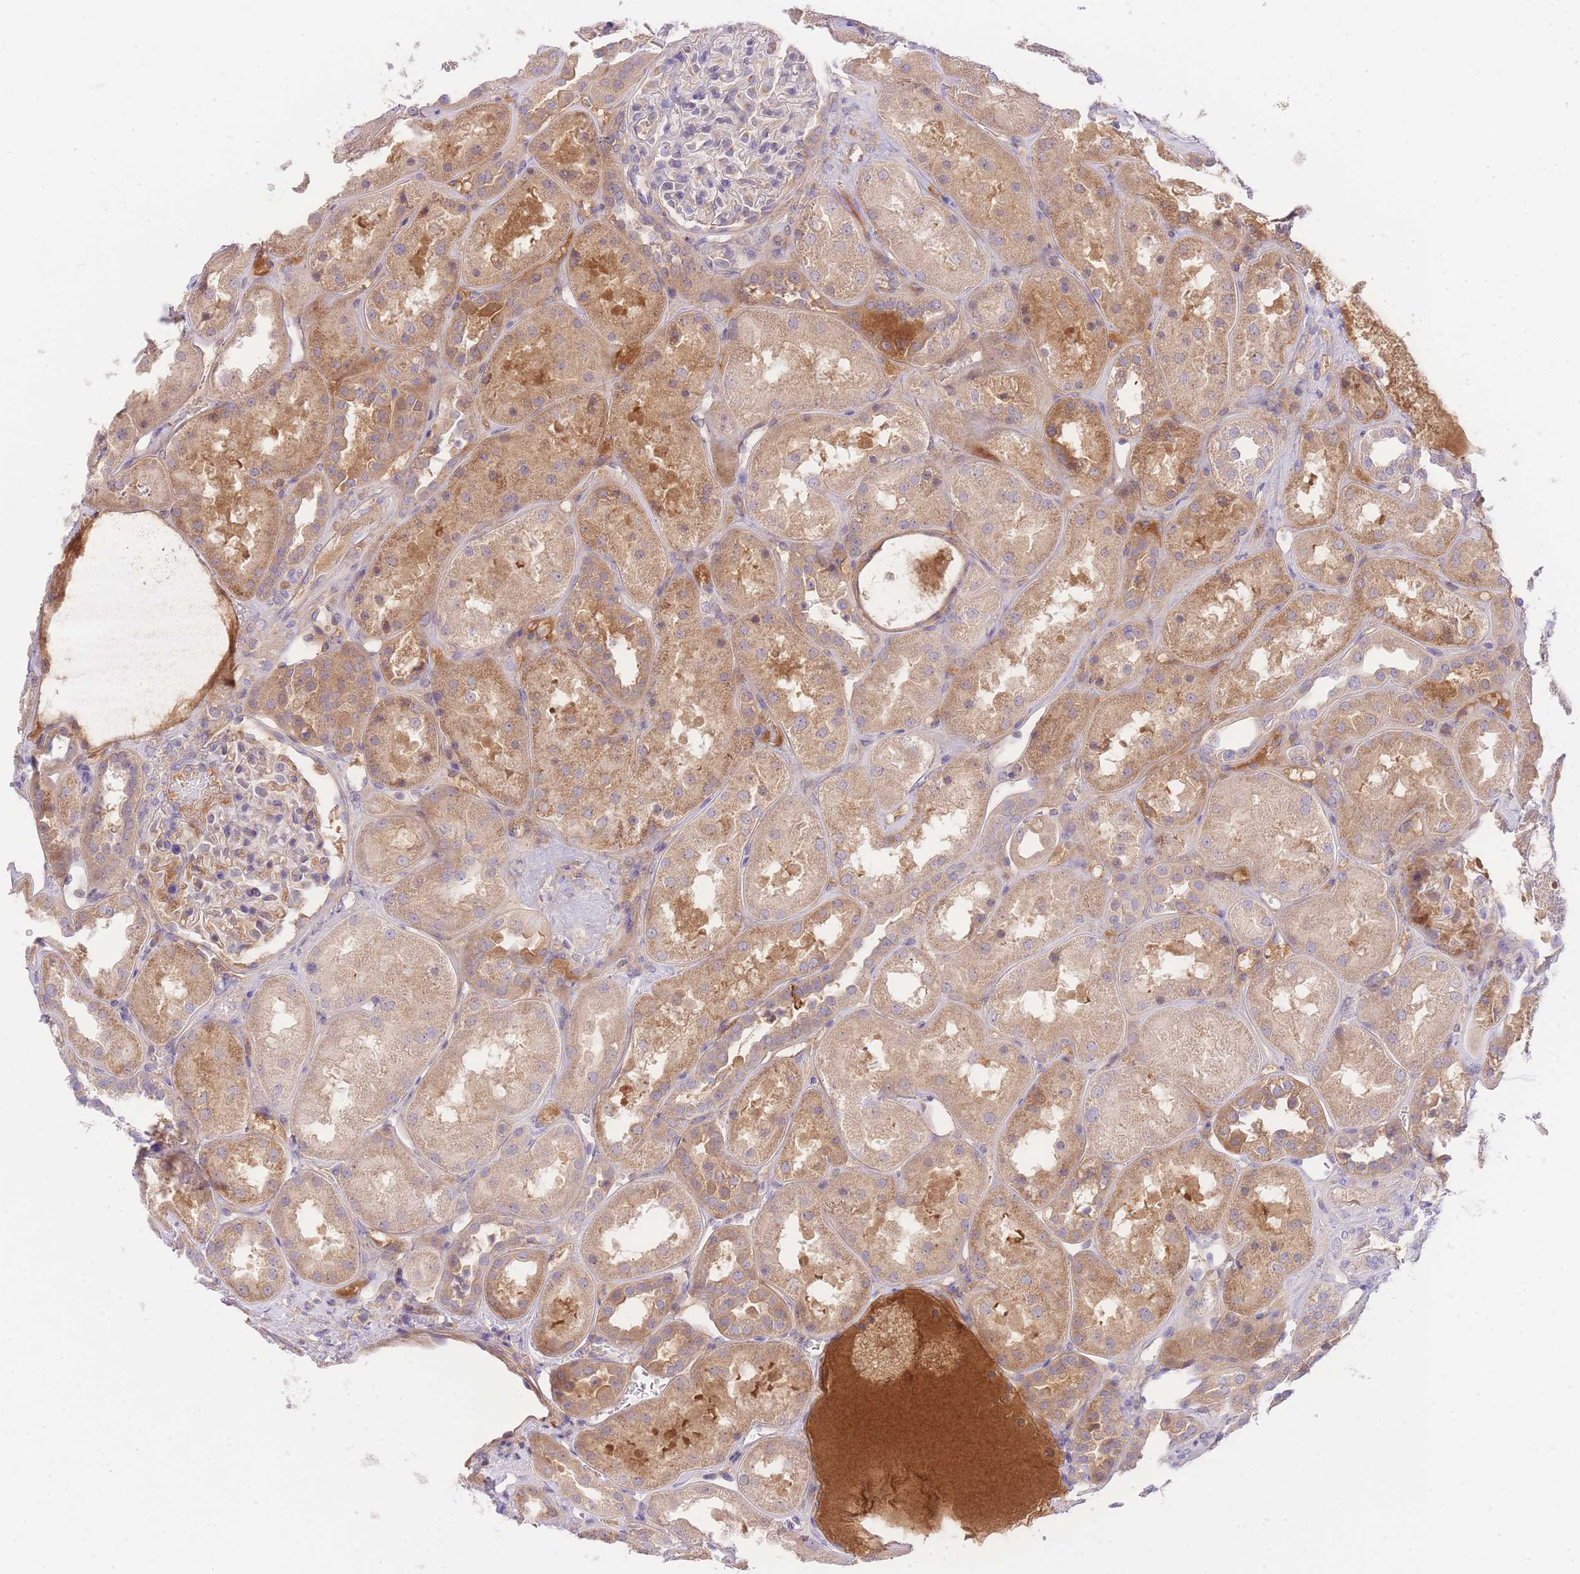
{"staining": {"intensity": "weak", "quantity": "<25%", "location": "cytoplasmic/membranous"}, "tissue": "kidney", "cell_type": "Cells in glomeruli", "image_type": "normal", "snomed": [{"axis": "morphology", "description": "Normal tissue, NOS"}, {"axis": "topography", "description": "Kidney"}], "caption": "High magnification brightfield microscopy of benign kidney stained with DAB (brown) and counterstained with hematoxylin (blue): cells in glomeruli show no significant expression. (DAB immunohistochemistry visualized using brightfield microscopy, high magnification).", "gene": "LIPH", "patient": {"sex": "male", "age": 70}}